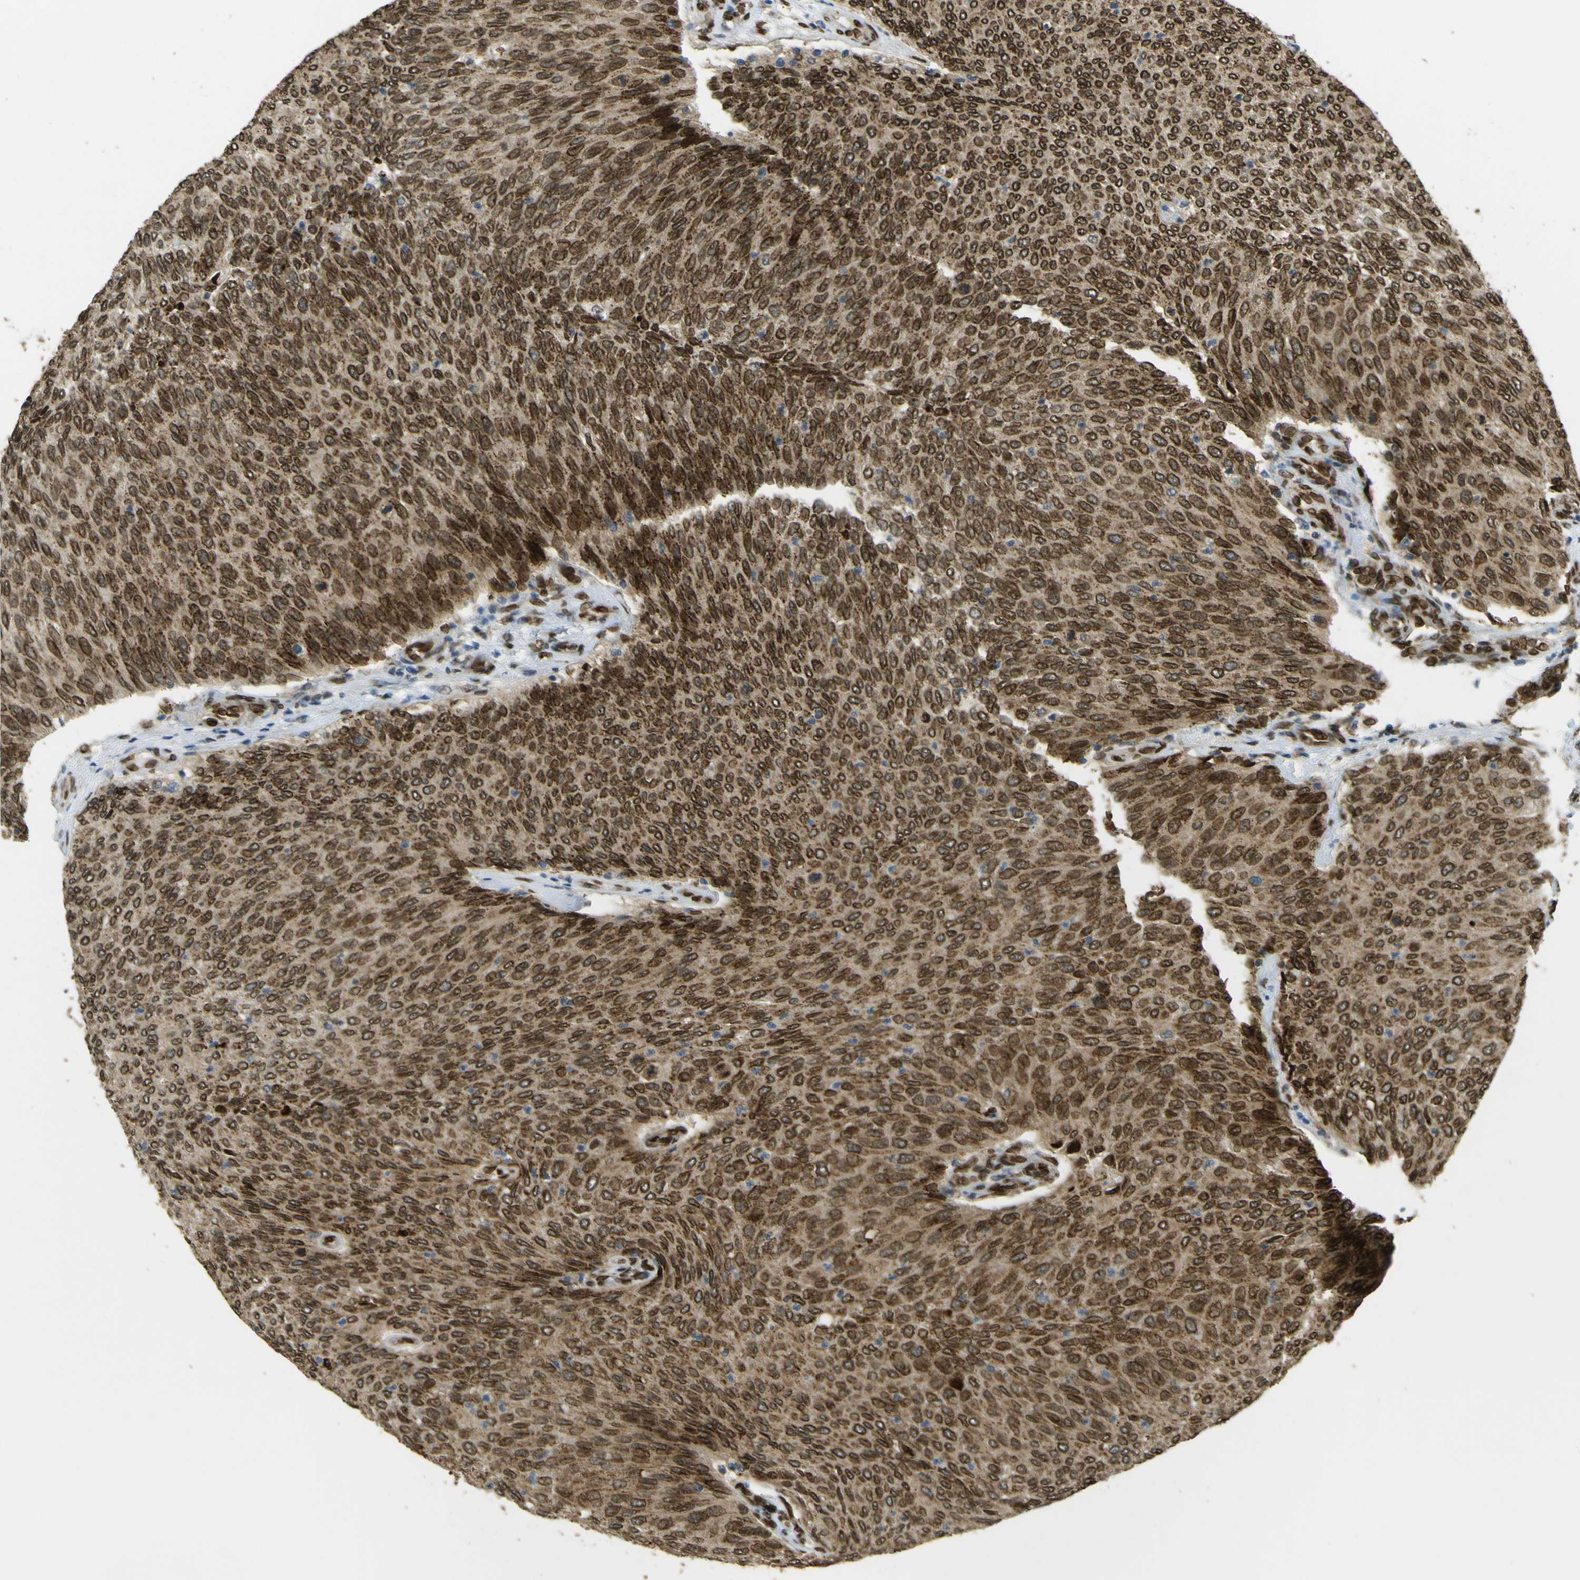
{"staining": {"intensity": "strong", "quantity": ">75%", "location": "cytoplasmic/membranous,nuclear"}, "tissue": "urothelial cancer", "cell_type": "Tumor cells", "image_type": "cancer", "snomed": [{"axis": "morphology", "description": "Urothelial carcinoma, Low grade"}, {"axis": "topography", "description": "Urinary bladder"}], "caption": "Approximately >75% of tumor cells in human urothelial cancer reveal strong cytoplasmic/membranous and nuclear protein positivity as visualized by brown immunohistochemical staining.", "gene": "GALNT1", "patient": {"sex": "female", "age": 79}}